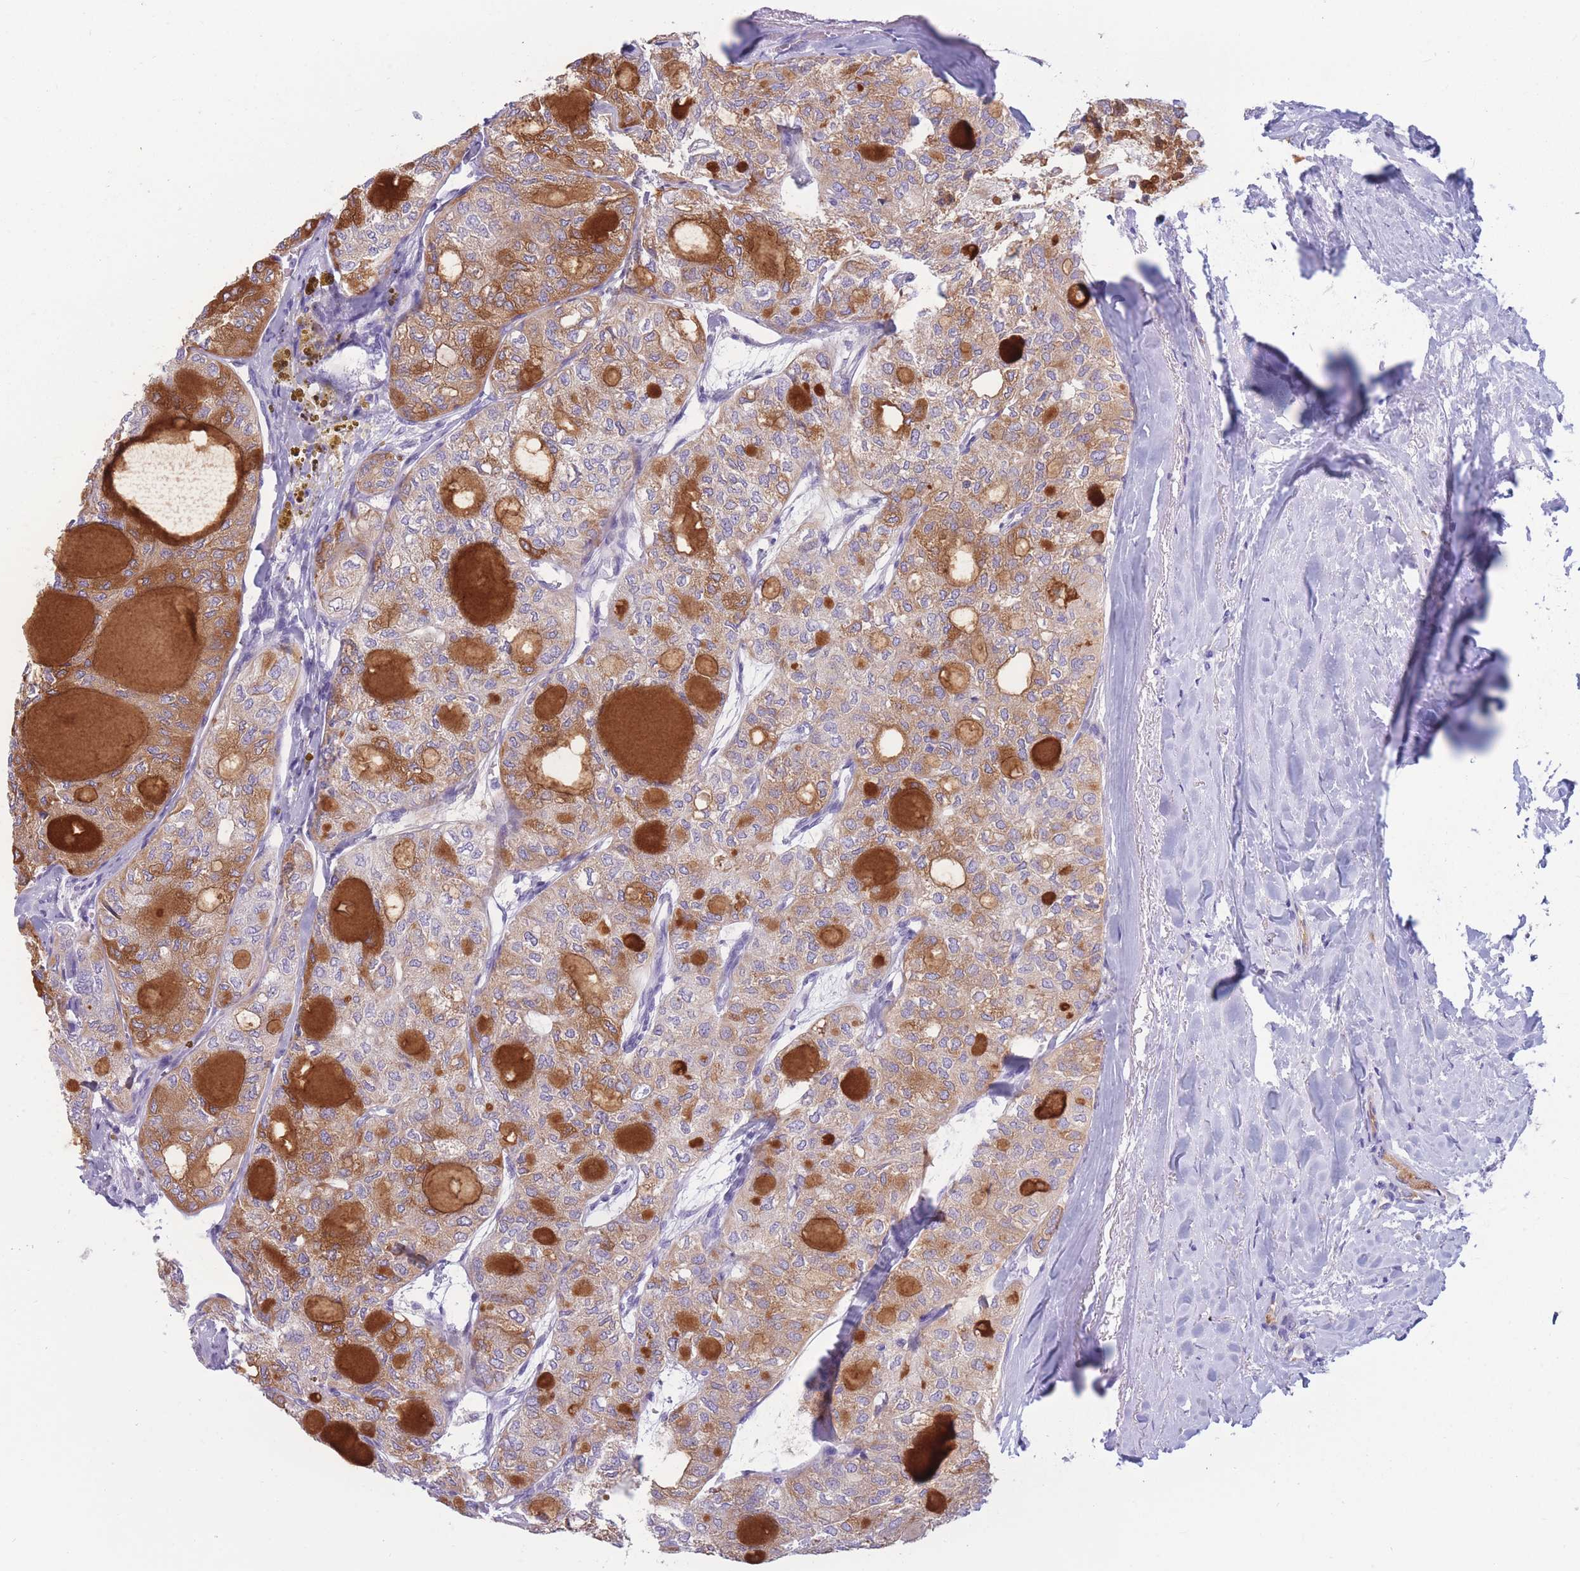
{"staining": {"intensity": "moderate", "quantity": "25%-75%", "location": "cytoplasmic/membranous"}, "tissue": "thyroid cancer", "cell_type": "Tumor cells", "image_type": "cancer", "snomed": [{"axis": "morphology", "description": "Follicular adenoma carcinoma, NOS"}, {"axis": "topography", "description": "Thyroid gland"}], "caption": "Immunohistochemistry of thyroid cancer (follicular adenoma carcinoma) shows medium levels of moderate cytoplasmic/membranous staining in about 25%-75% of tumor cells. The staining was performed using DAB, with brown indicating positive protein expression. Nuclei are stained blue with hematoxylin.", "gene": "COL27A1", "patient": {"sex": "male", "age": 75}}